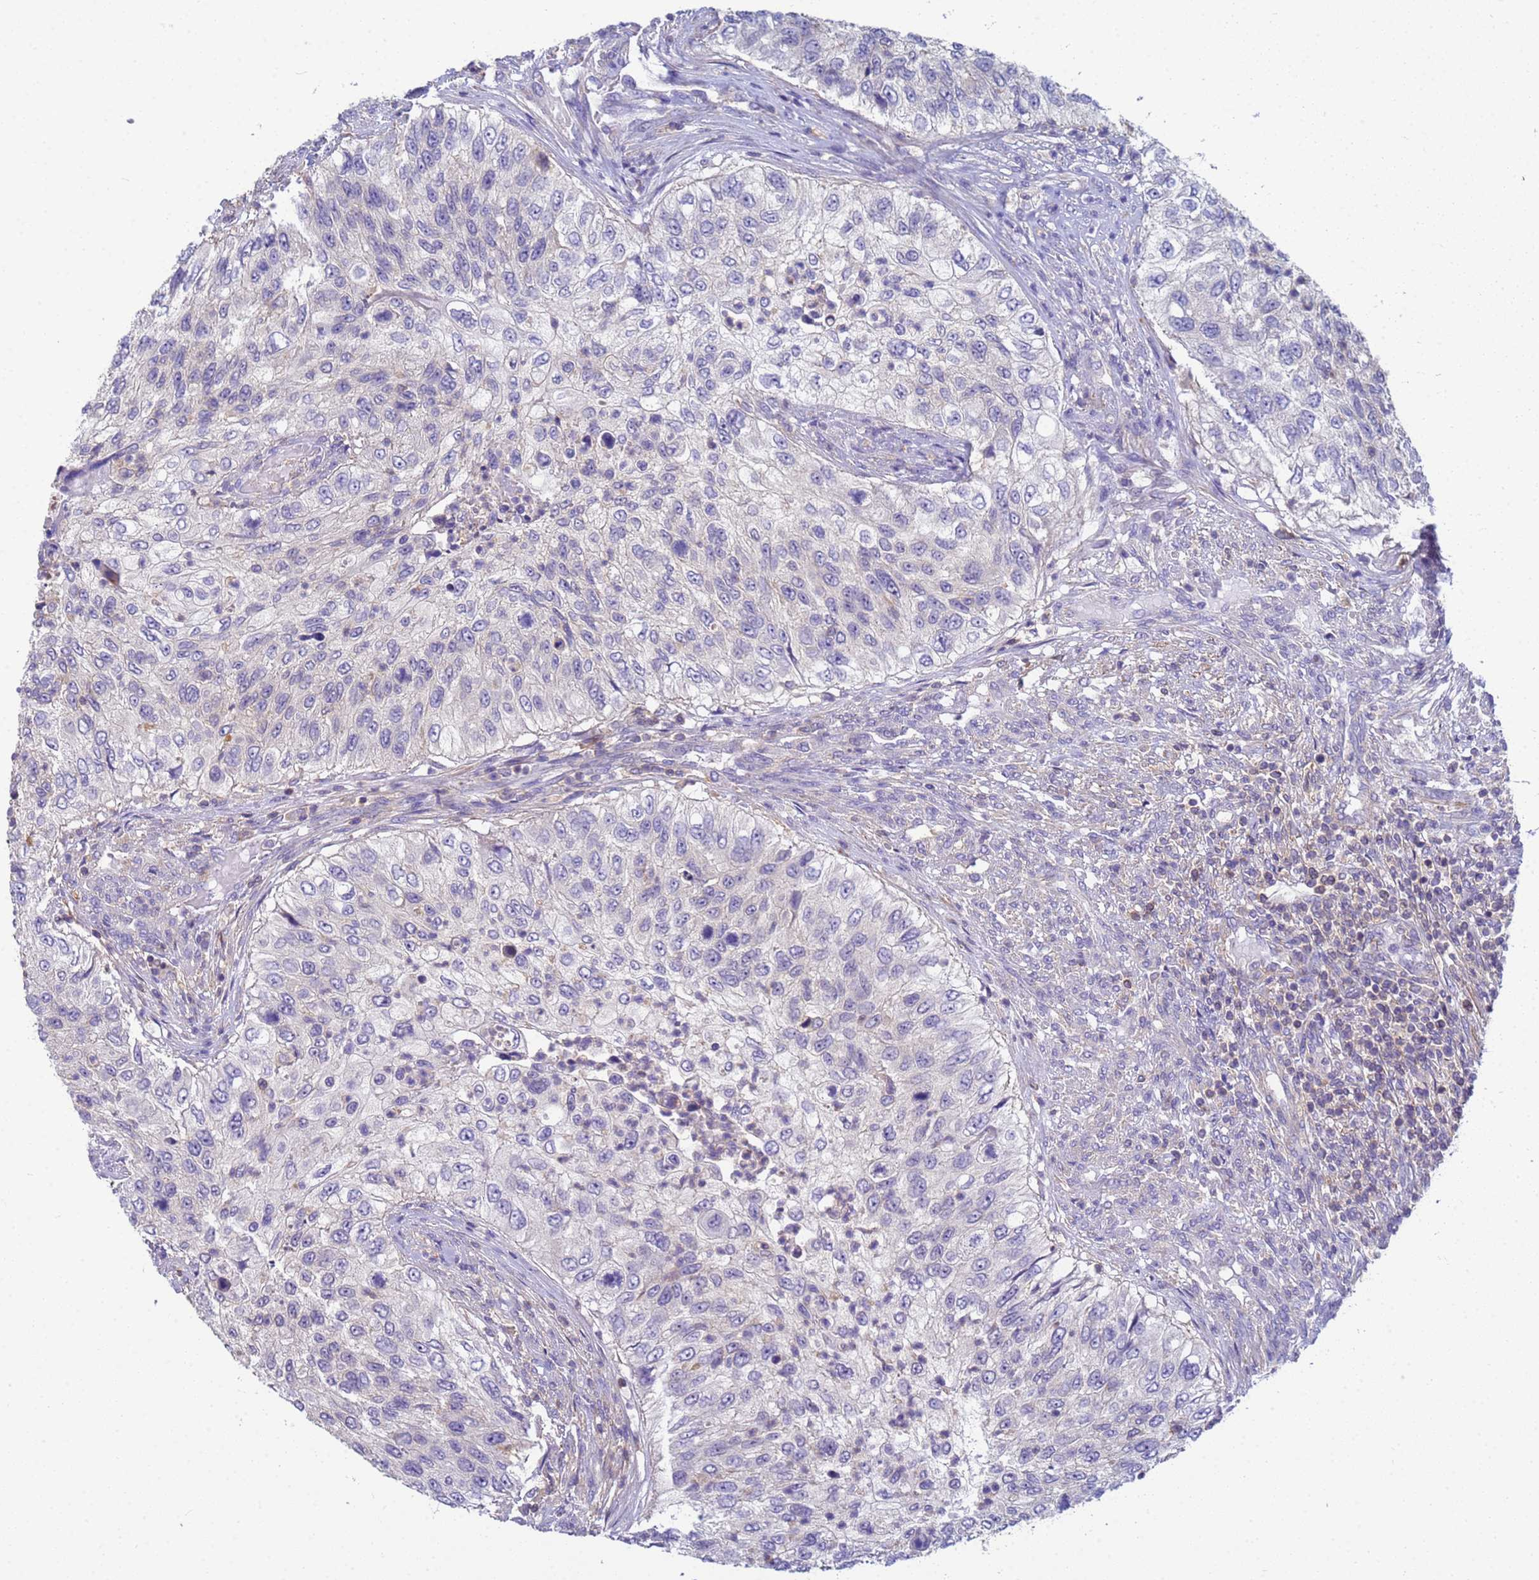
{"staining": {"intensity": "negative", "quantity": "none", "location": "none"}, "tissue": "urothelial cancer", "cell_type": "Tumor cells", "image_type": "cancer", "snomed": [{"axis": "morphology", "description": "Urothelial carcinoma, High grade"}, {"axis": "topography", "description": "Urinary bladder"}], "caption": "This is a micrograph of immunohistochemistry (IHC) staining of urothelial carcinoma (high-grade), which shows no positivity in tumor cells.", "gene": "KLHL13", "patient": {"sex": "female", "age": 60}}